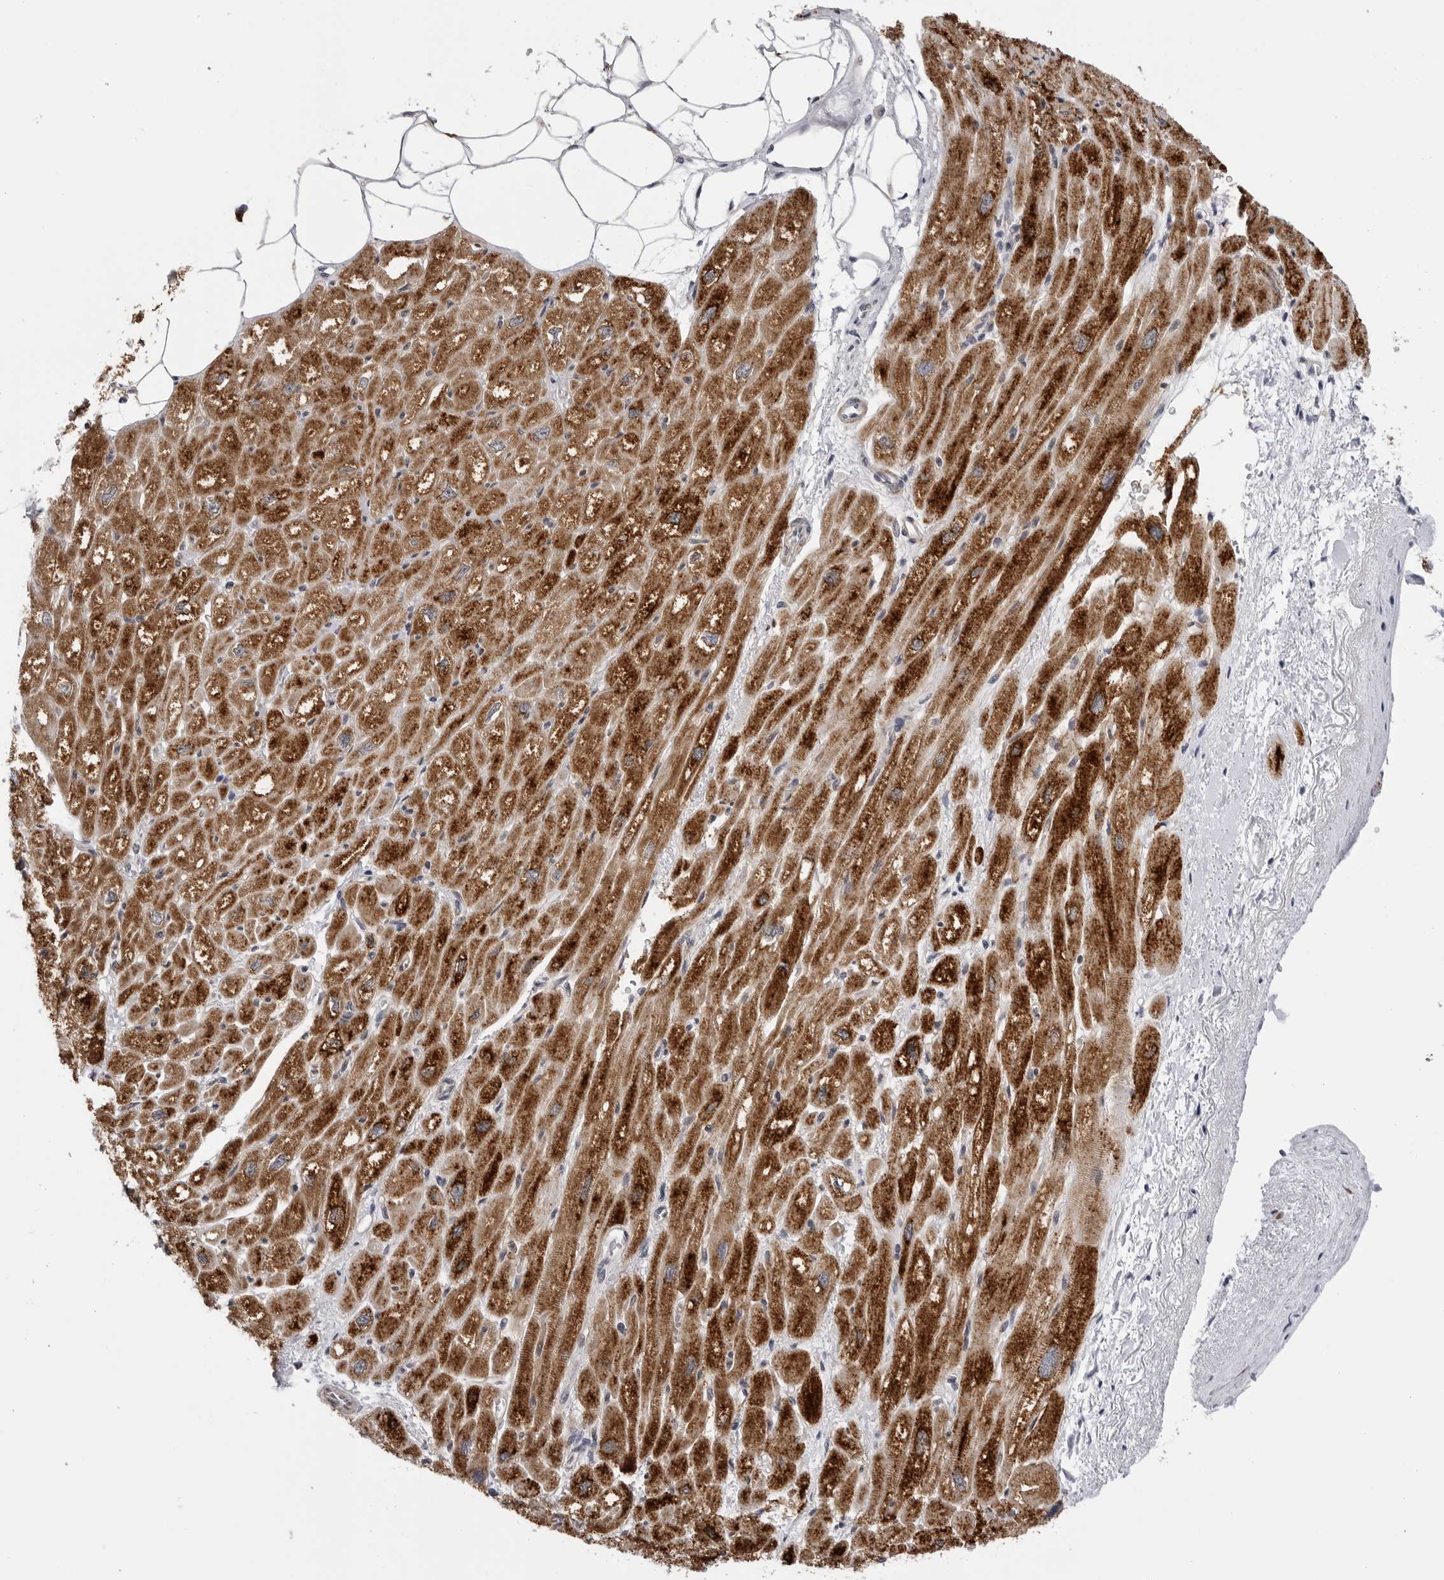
{"staining": {"intensity": "strong", "quantity": ">75%", "location": "cytoplasmic/membranous"}, "tissue": "heart muscle", "cell_type": "Cardiomyocytes", "image_type": "normal", "snomed": [{"axis": "morphology", "description": "Normal tissue, NOS"}, {"axis": "topography", "description": "Heart"}], "caption": "The micrograph reveals a brown stain indicating the presence of a protein in the cytoplasmic/membranous of cardiomyocytes in heart muscle.", "gene": "CDK20", "patient": {"sex": "male", "age": 50}}